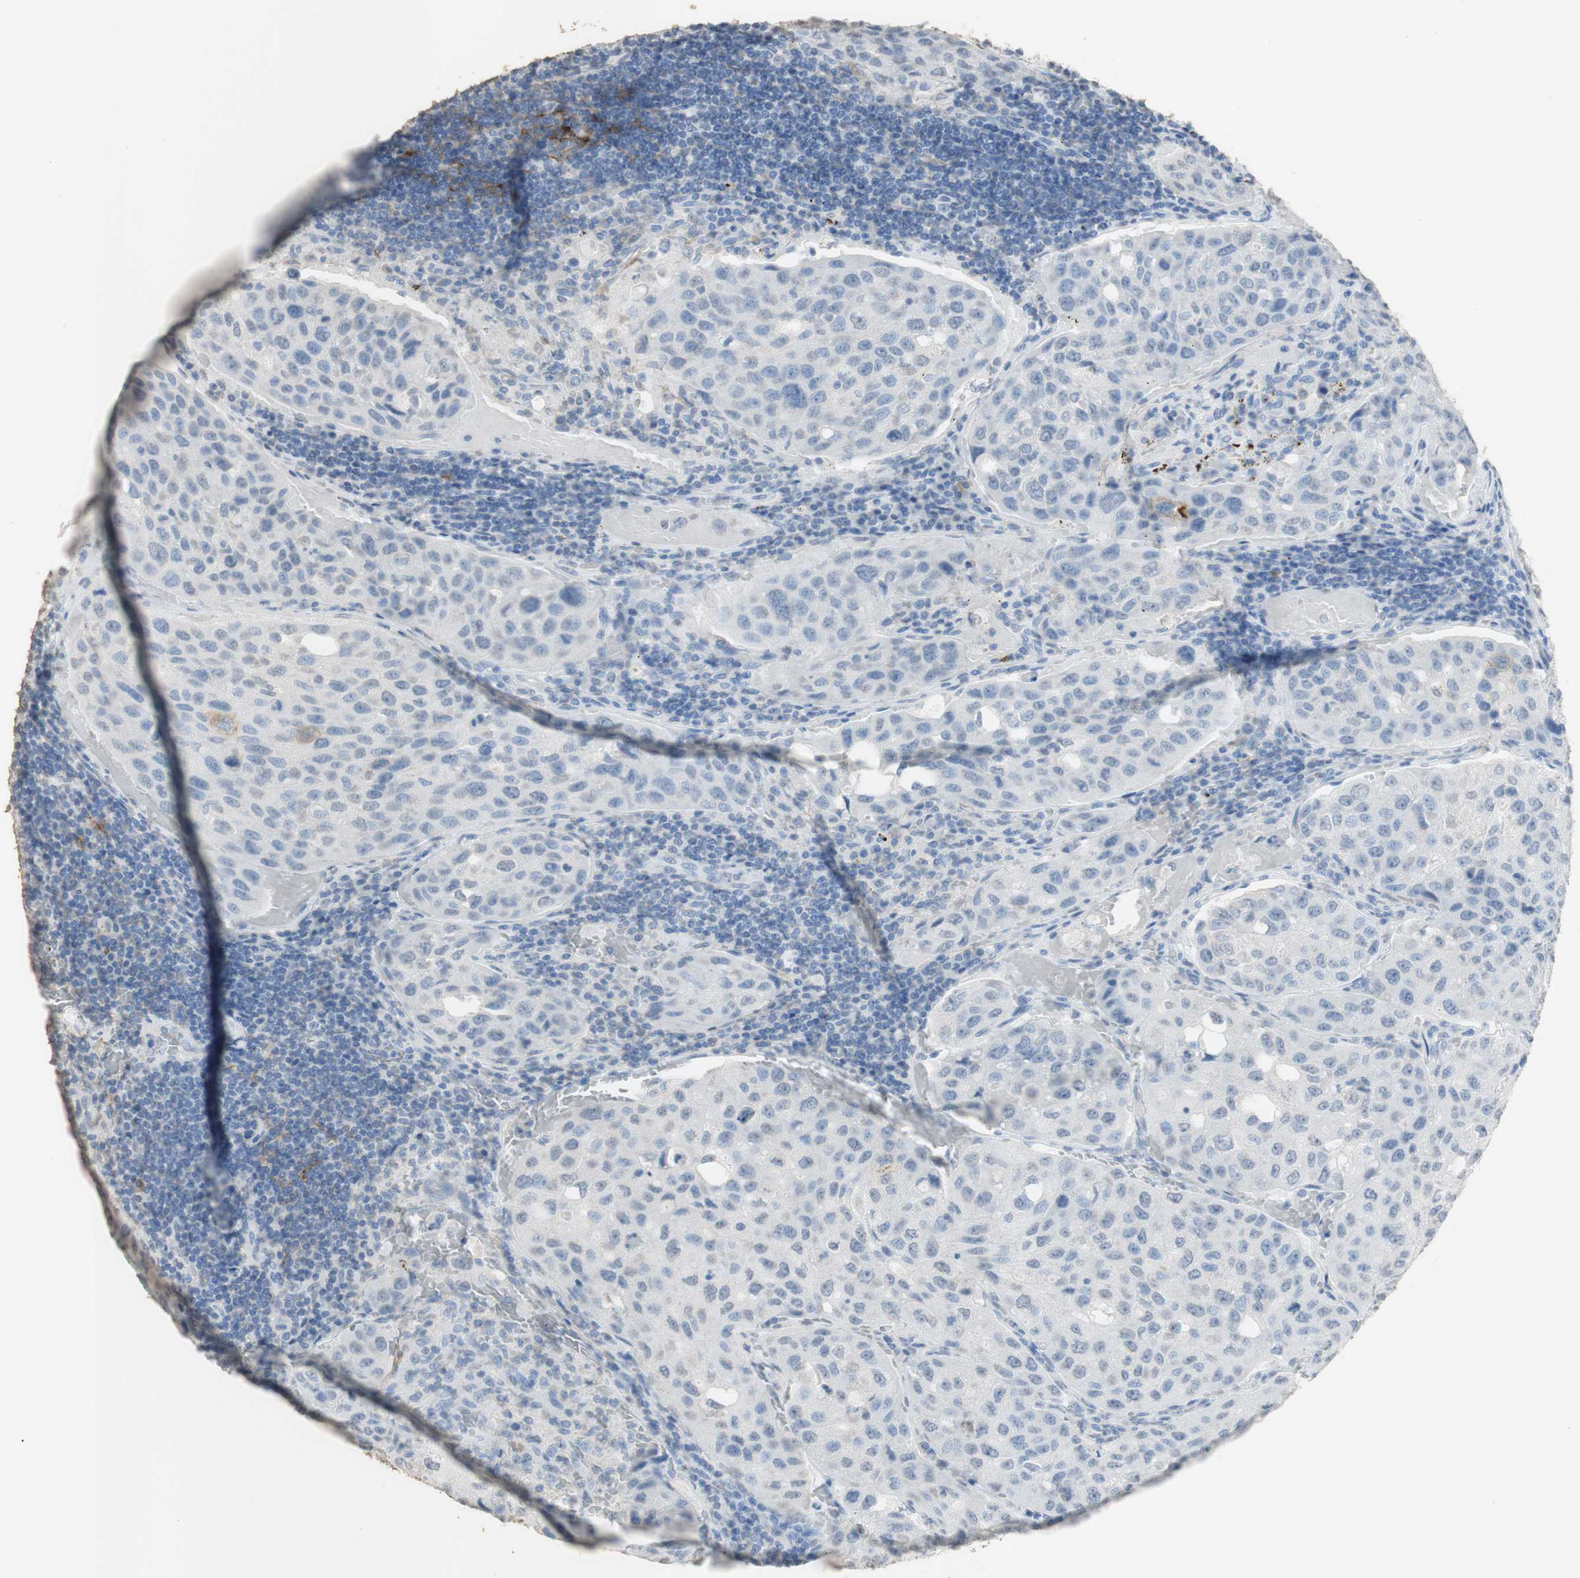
{"staining": {"intensity": "weak", "quantity": "<25%", "location": "cytoplasmic/membranous"}, "tissue": "urothelial cancer", "cell_type": "Tumor cells", "image_type": "cancer", "snomed": [{"axis": "morphology", "description": "Urothelial carcinoma, High grade"}, {"axis": "topography", "description": "Lymph node"}, {"axis": "topography", "description": "Urinary bladder"}], "caption": "Immunohistochemistry of human high-grade urothelial carcinoma shows no expression in tumor cells.", "gene": "L1CAM", "patient": {"sex": "male", "age": 51}}